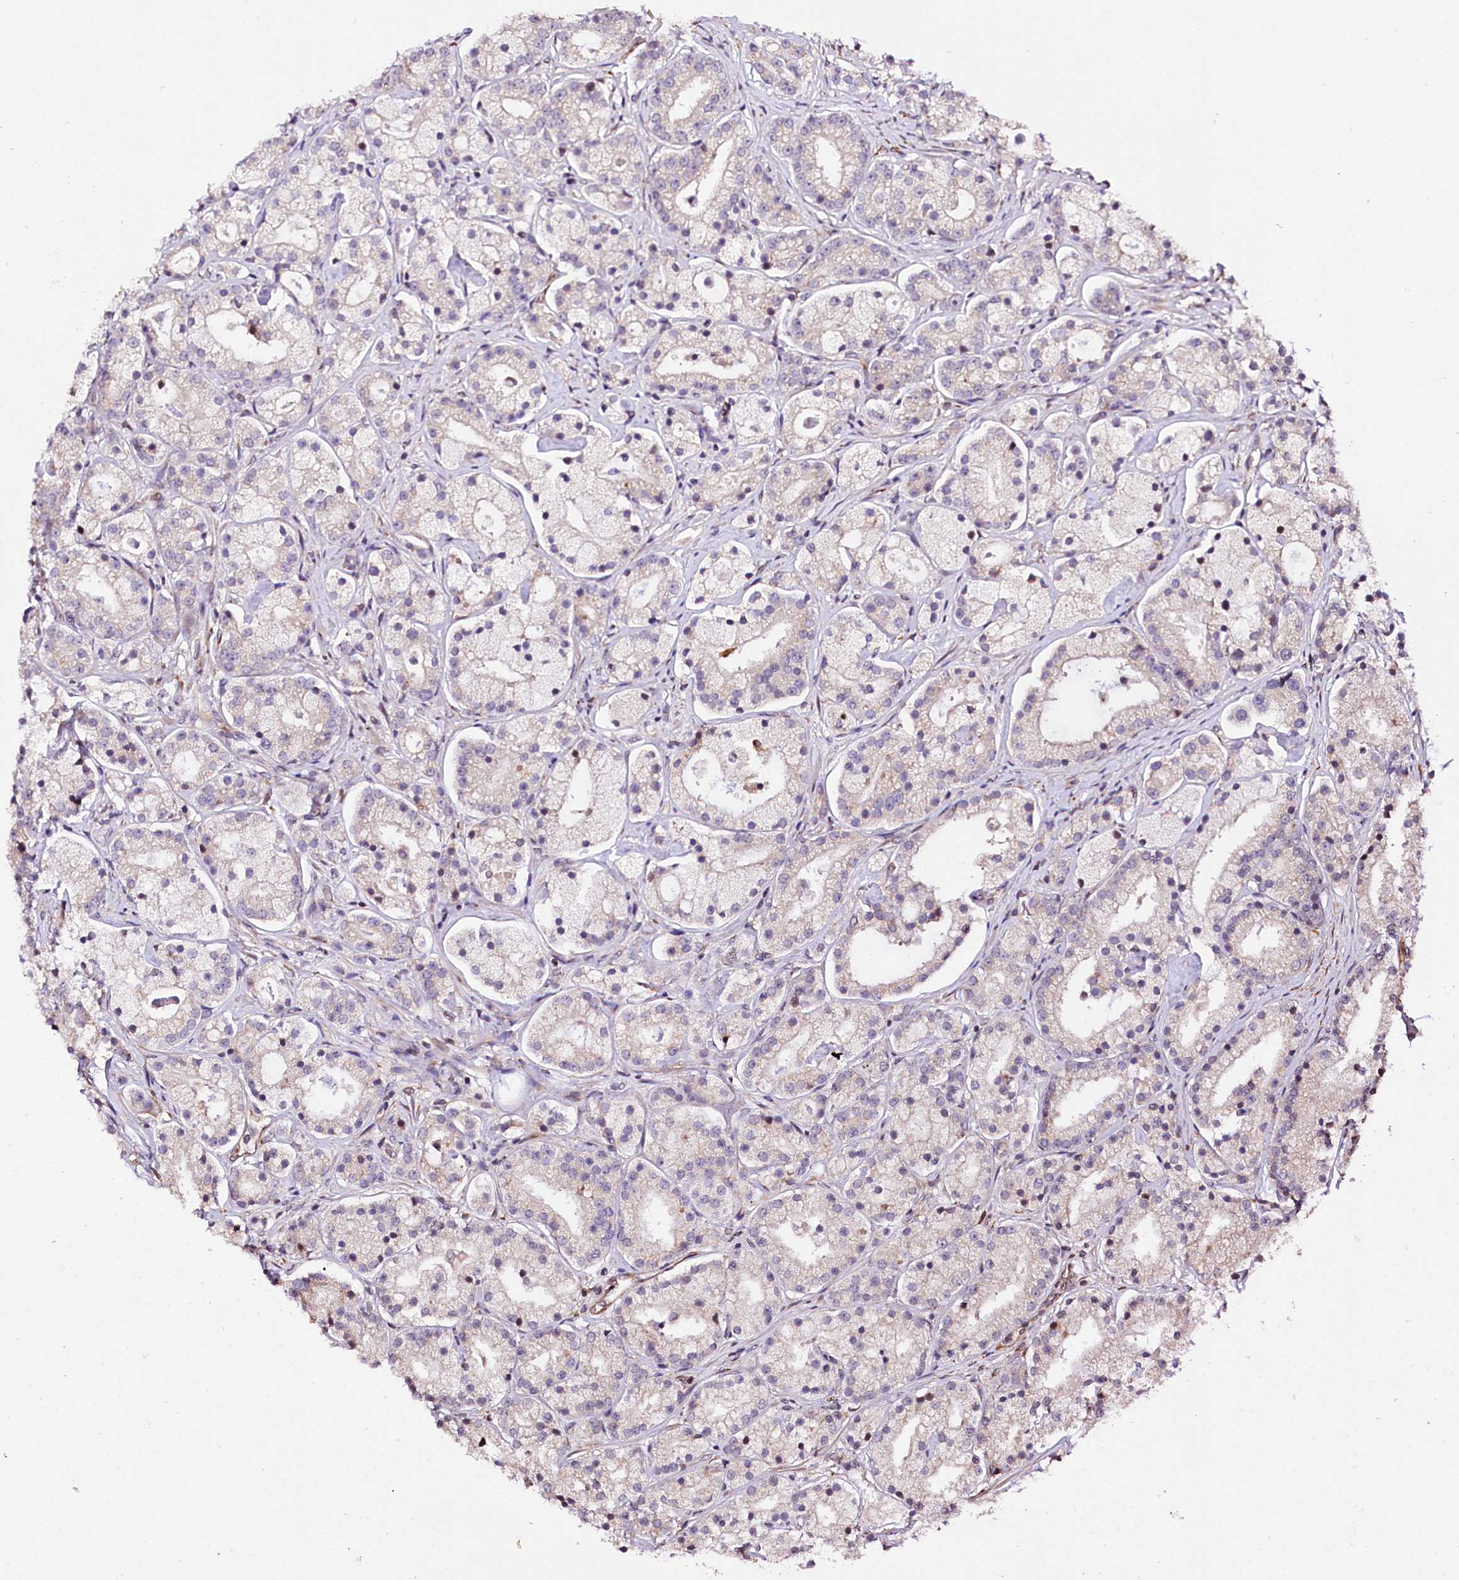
{"staining": {"intensity": "negative", "quantity": "none", "location": "none"}, "tissue": "prostate cancer", "cell_type": "Tumor cells", "image_type": "cancer", "snomed": [{"axis": "morphology", "description": "Adenocarcinoma, High grade"}, {"axis": "topography", "description": "Prostate"}], "caption": "Immunohistochemistry of adenocarcinoma (high-grade) (prostate) shows no positivity in tumor cells.", "gene": "CUTC", "patient": {"sex": "male", "age": 69}}